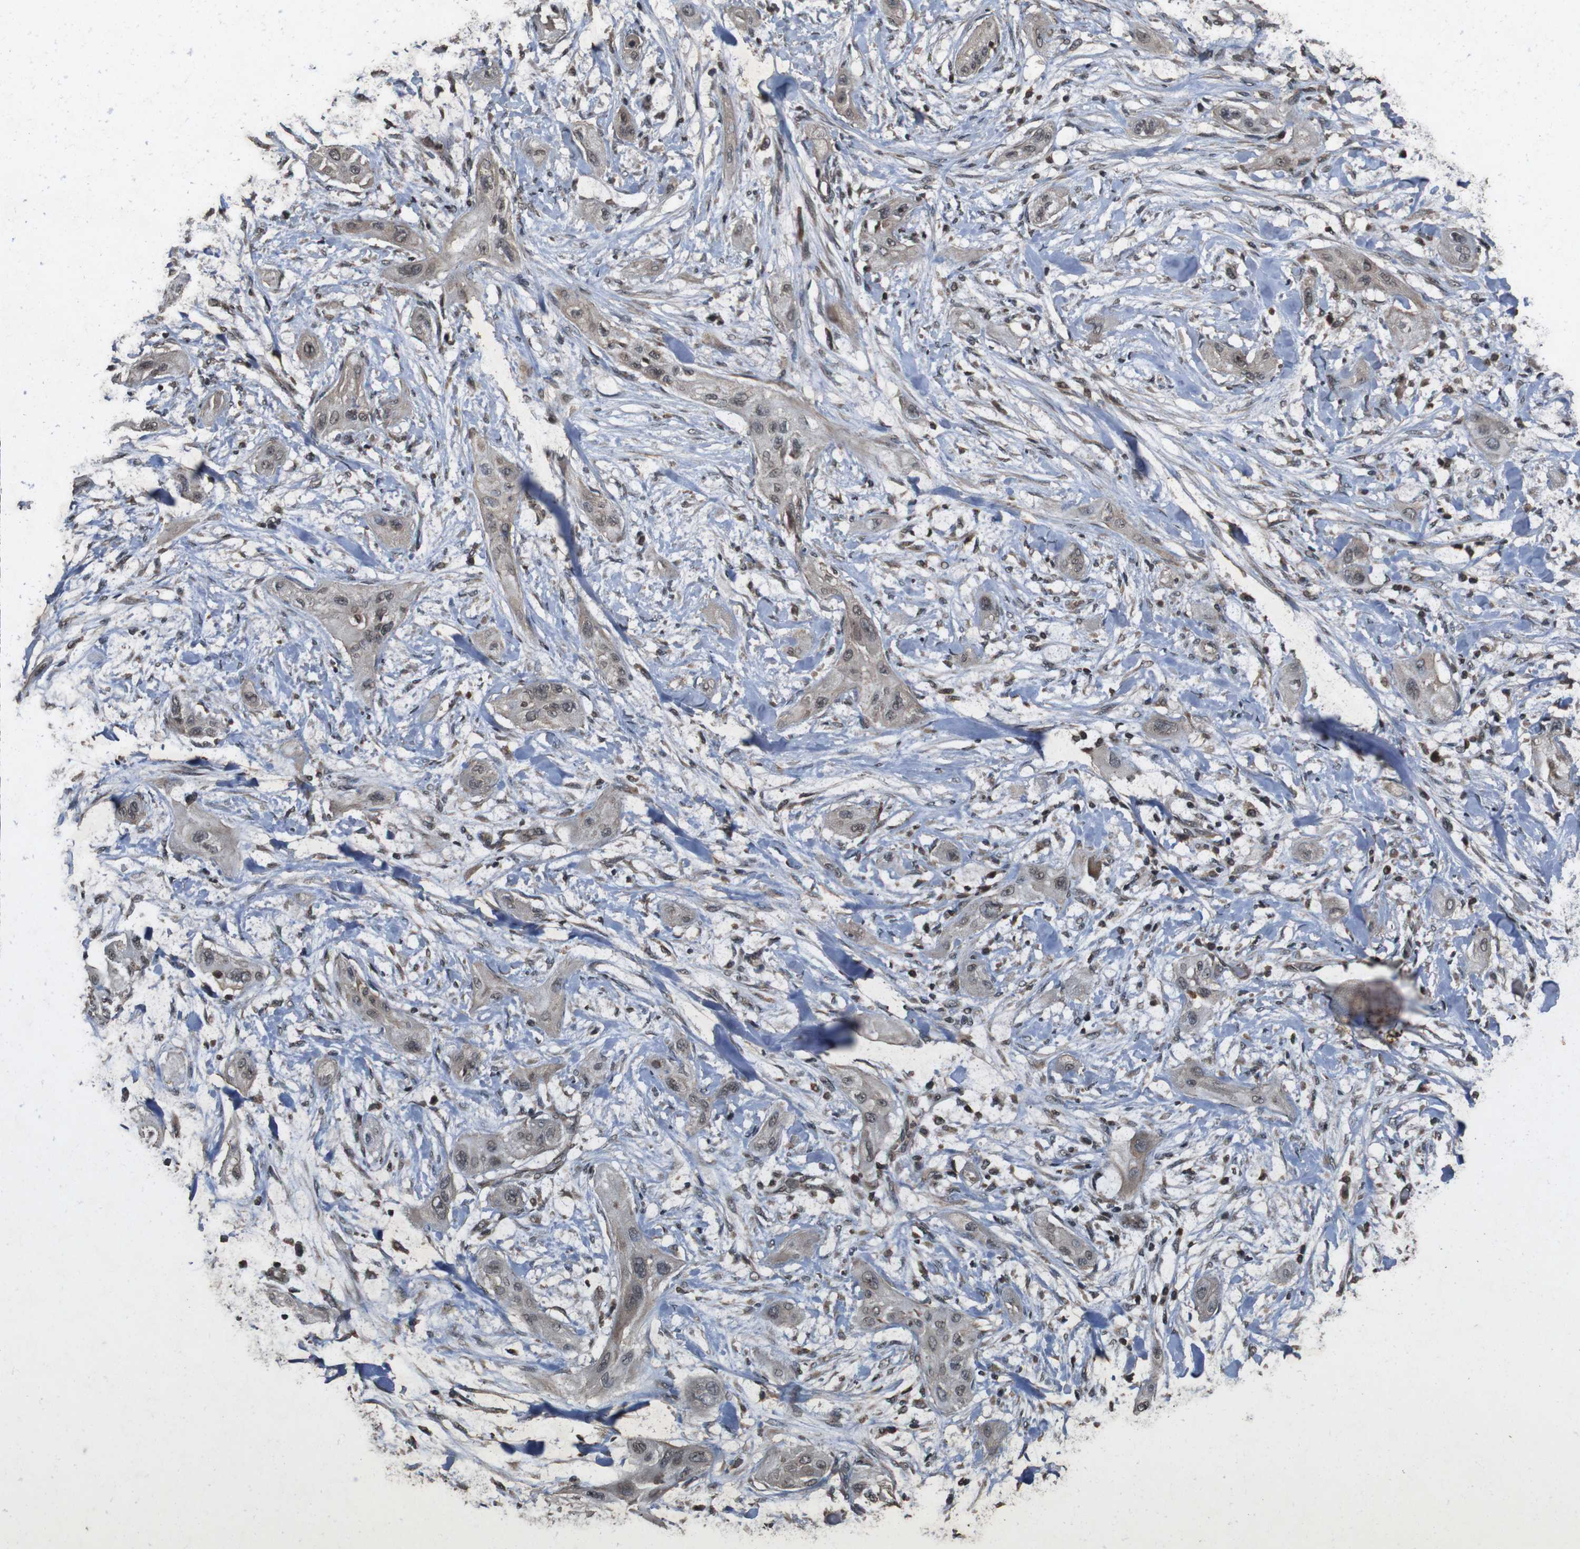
{"staining": {"intensity": "weak", "quantity": ">75%", "location": "cytoplasmic/membranous,nuclear"}, "tissue": "lung cancer", "cell_type": "Tumor cells", "image_type": "cancer", "snomed": [{"axis": "morphology", "description": "Squamous cell carcinoma, NOS"}, {"axis": "topography", "description": "Lung"}], "caption": "About >75% of tumor cells in human lung cancer exhibit weak cytoplasmic/membranous and nuclear protein positivity as visualized by brown immunohistochemical staining.", "gene": "SORL1", "patient": {"sex": "female", "age": 47}}